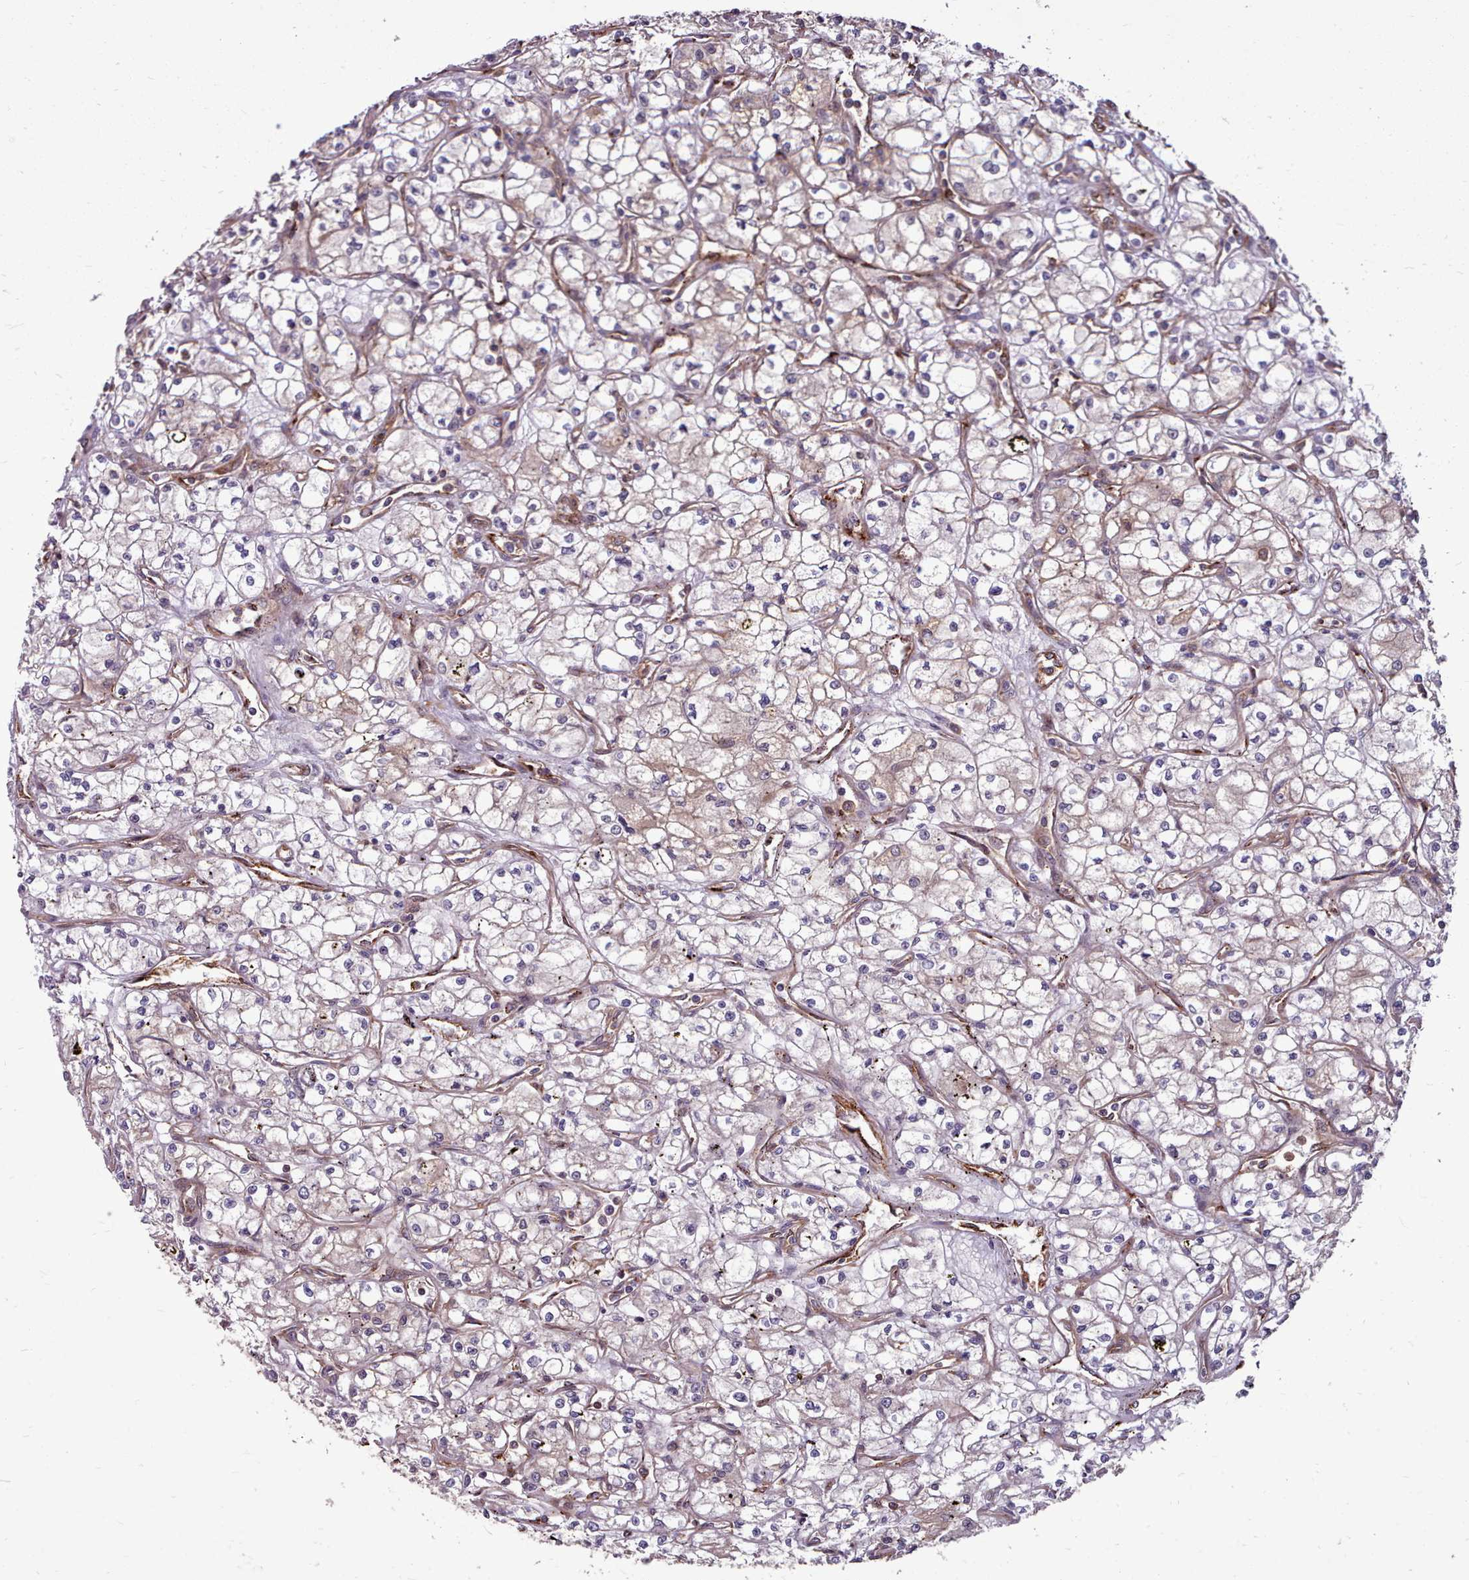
{"staining": {"intensity": "weak", "quantity": "<25%", "location": "cytoplasmic/membranous"}, "tissue": "renal cancer", "cell_type": "Tumor cells", "image_type": "cancer", "snomed": [{"axis": "morphology", "description": "Adenocarcinoma, NOS"}, {"axis": "topography", "description": "Kidney"}], "caption": "Tumor cells are negative for protein expression in human renal adenocarcinoma. (DAB (3,3'-diaminobenzidine) immunohistochemistry, high magnification).", "gene": "STUB1", "patient": {"sex": "male", "age": 59}}